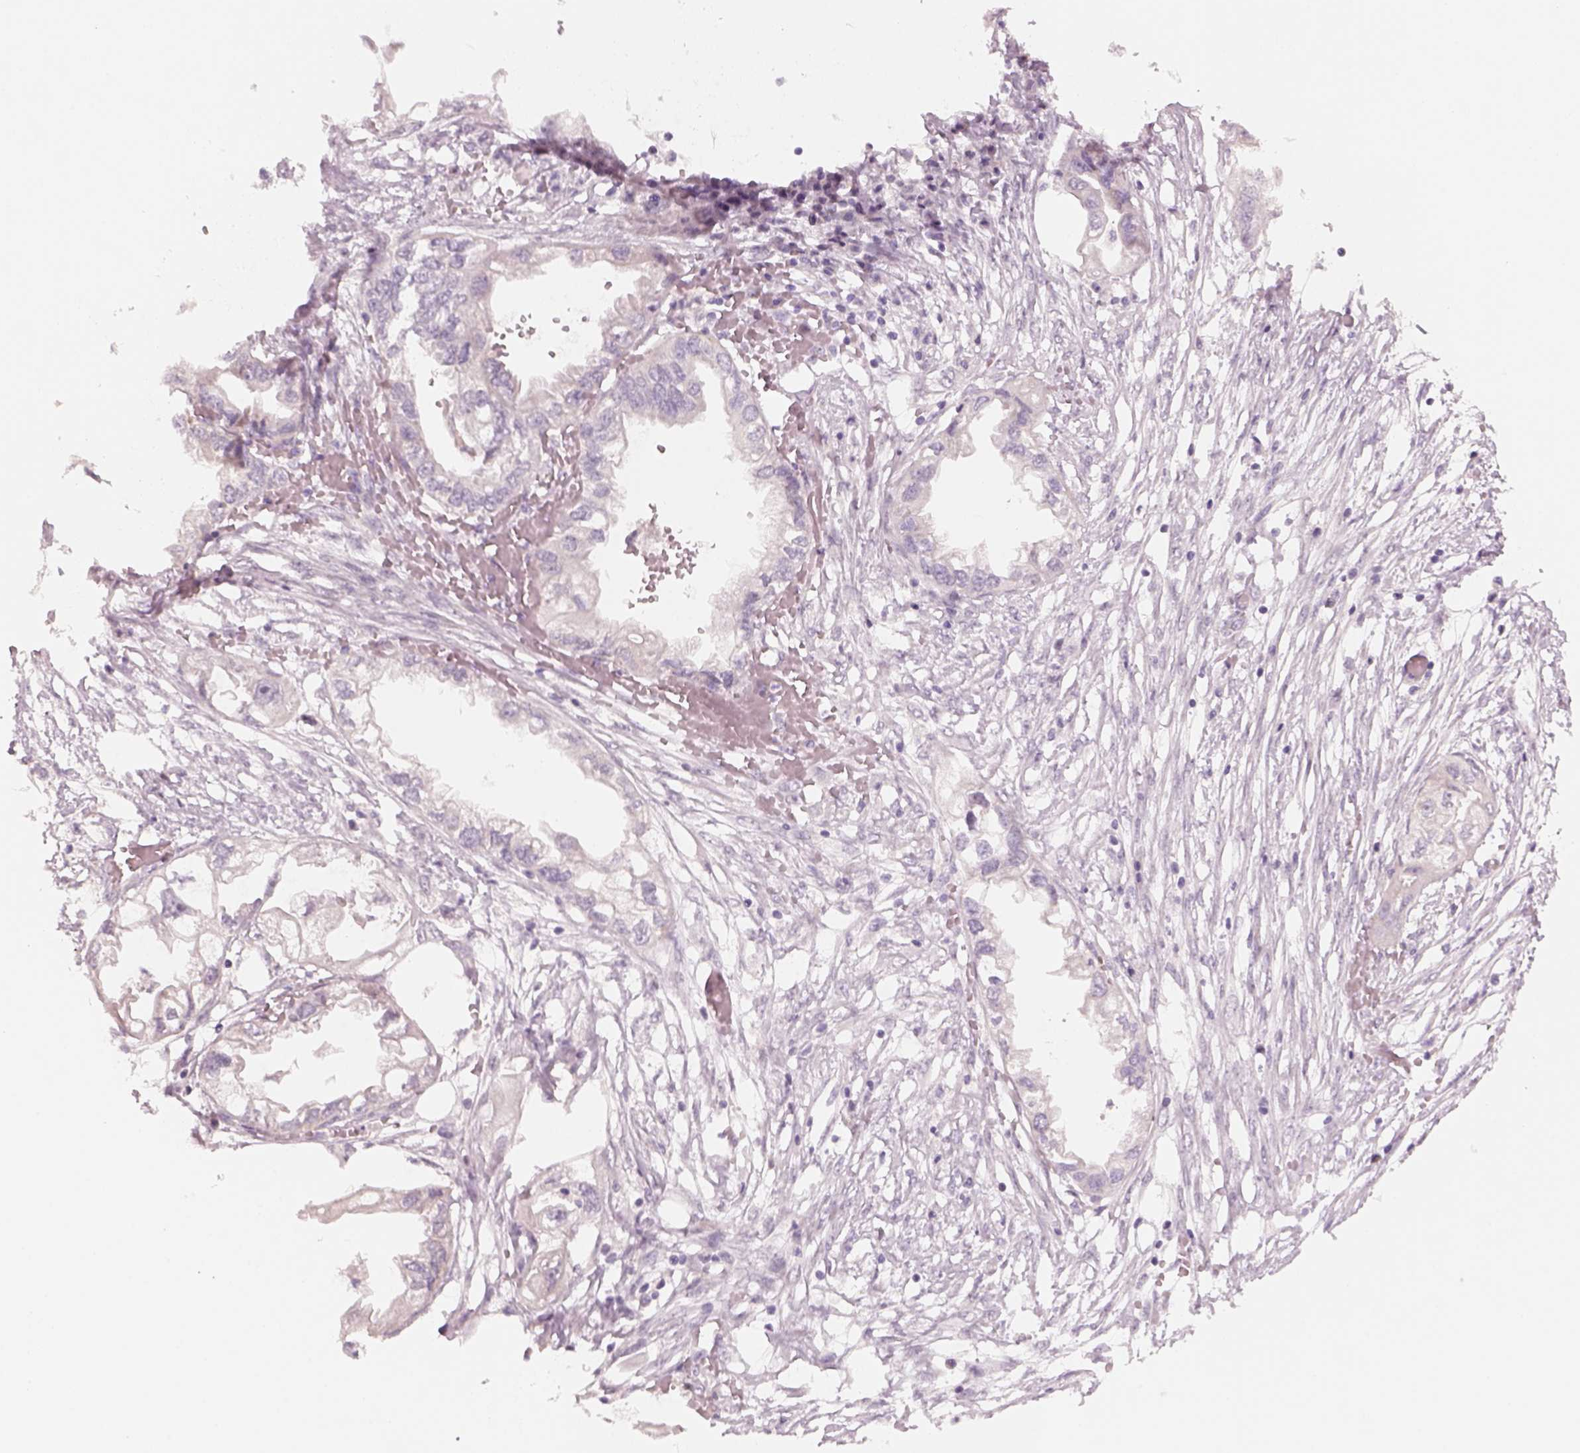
{"staining": {"intensity": "negative", "quantity": "none", "location": "none"}, "tissue": "endometrial cancer", "cell_type": "Tumor cells", "image_type": "cancer", "snomed": [{"axis": "morphology", "description": "Adenocarcinoma, NOS"}, {"axis": "morphology", "description": "Adenocarcinoma, metastatic, NOS"}, {"axis": "topography", "description": "Adipose tissue"}, {"axis": "topography", "description": "Endometrium"}], "caption": "This is an IHC photomicrograph of metastatic adenocarcinoma (endometrial). There is no expression in tumor cells.", "gene": "PENK", "patient": {"sex": "female", "age": 67}}